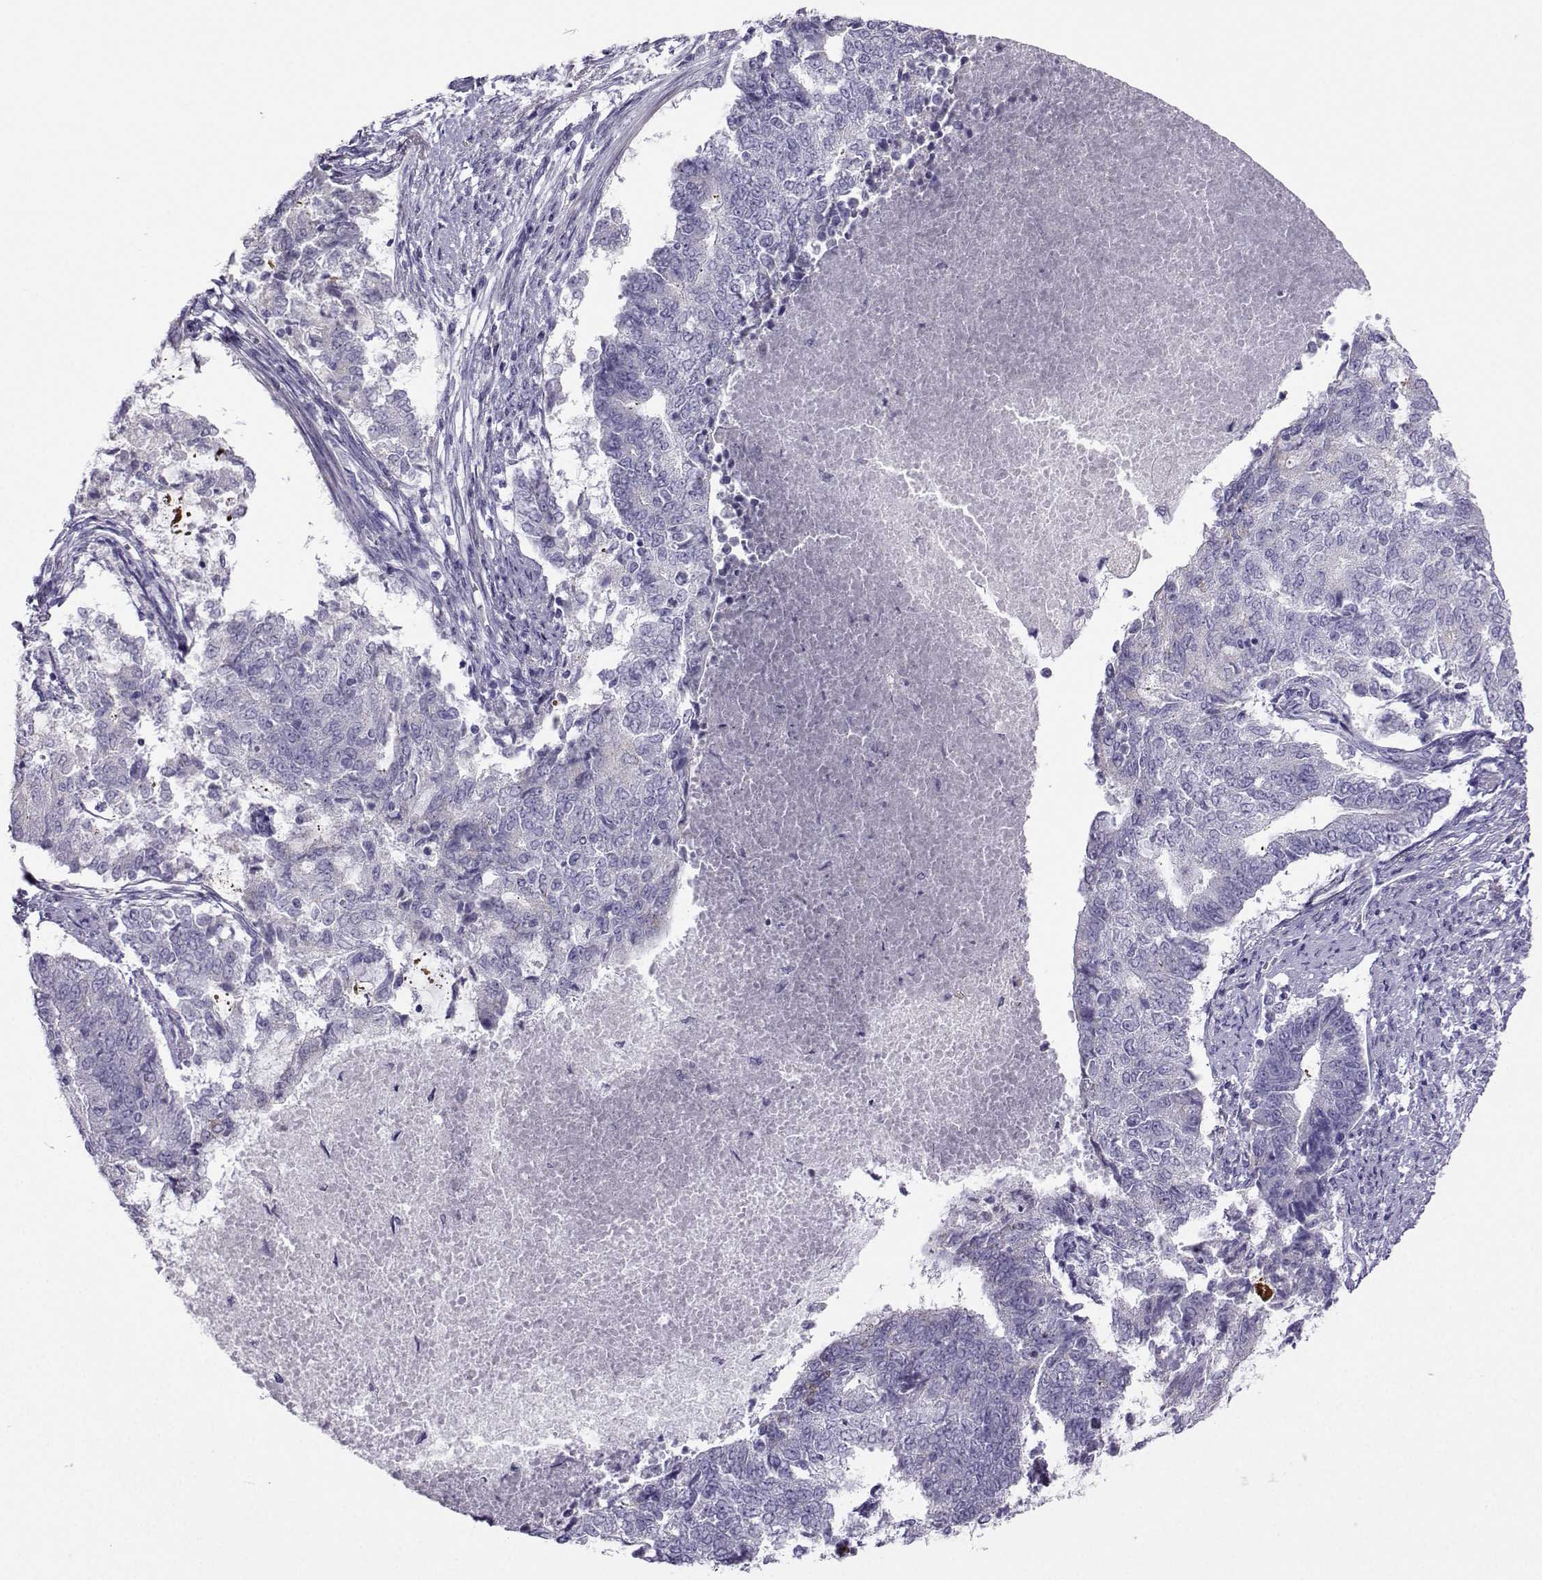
{"staining": {"intensity": "negative", "quantity": "none", "location": "none"}, "tissue": "endometrial cancer", "cell_type": "Tumor cells", "image_type": "cancer", "snomed": [{"axis": "morphology", "description": "Adenocarcinoma, NOS"}, {"axis": "topography", "description": "Endometrium"}], "caption": "Histopathology image shows no significant protein expression in tumor cells of endometrial adenocarcinoma.", "gene": "FBXO24", "patient": {"sex": "female", "age": 65}}